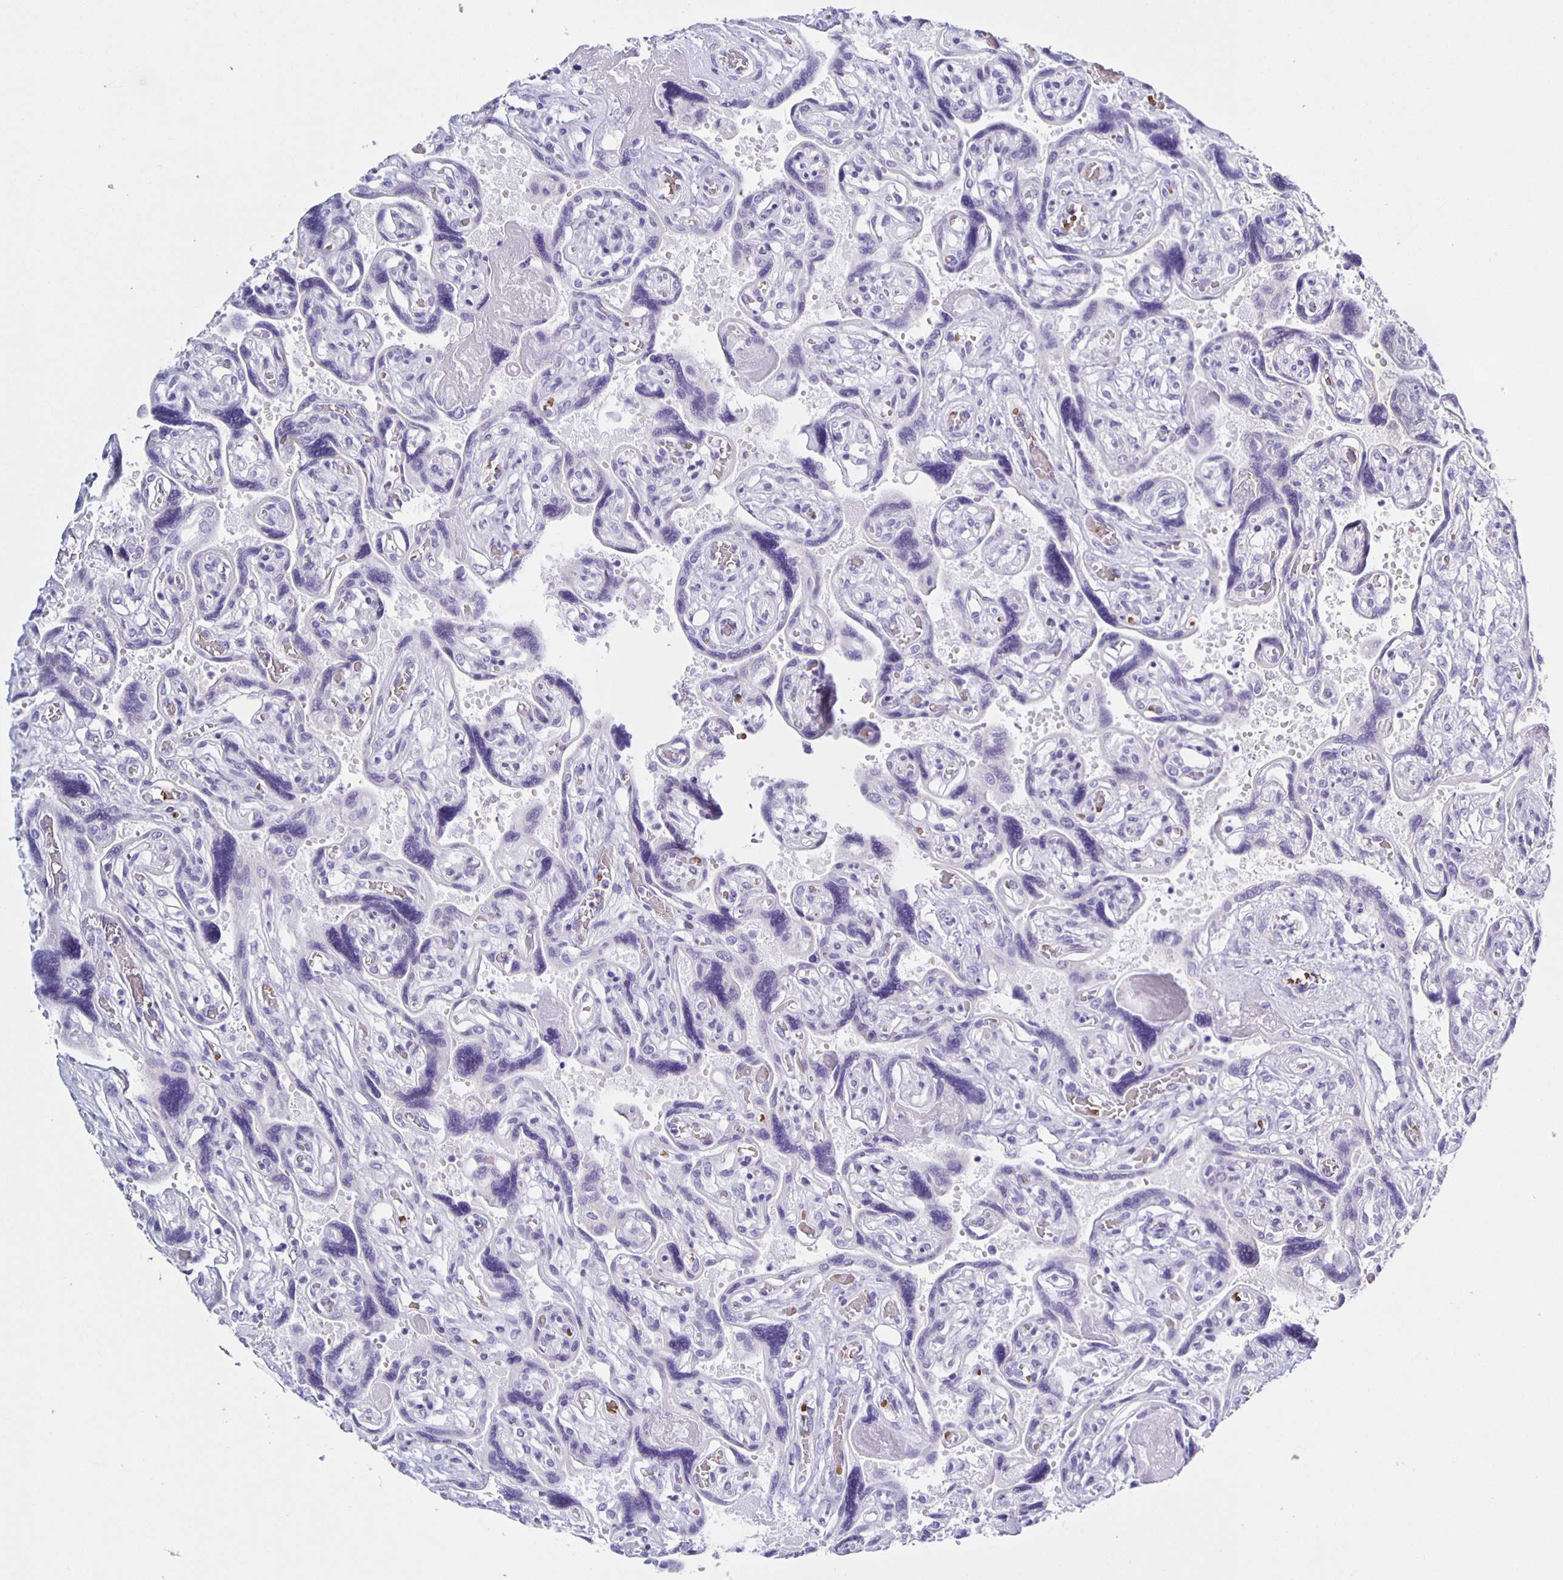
{"staining": {"intensity": "negative", "quantity": "none", "location": "none"}, "tissue": "placenta", "cell_type": "Decidual cells", "image_type": "normal", "snomed": [{"axis": "morphology", "description": "Normal tissue, NOS"}, {"axis": "topography", "description": "Placenta"}], "caption": "Histopathology image shows no significant protein positivity in decidual cells of normal placenta.", "gene": "AQP6", "patient": {"sex": "female", "age": 32}}